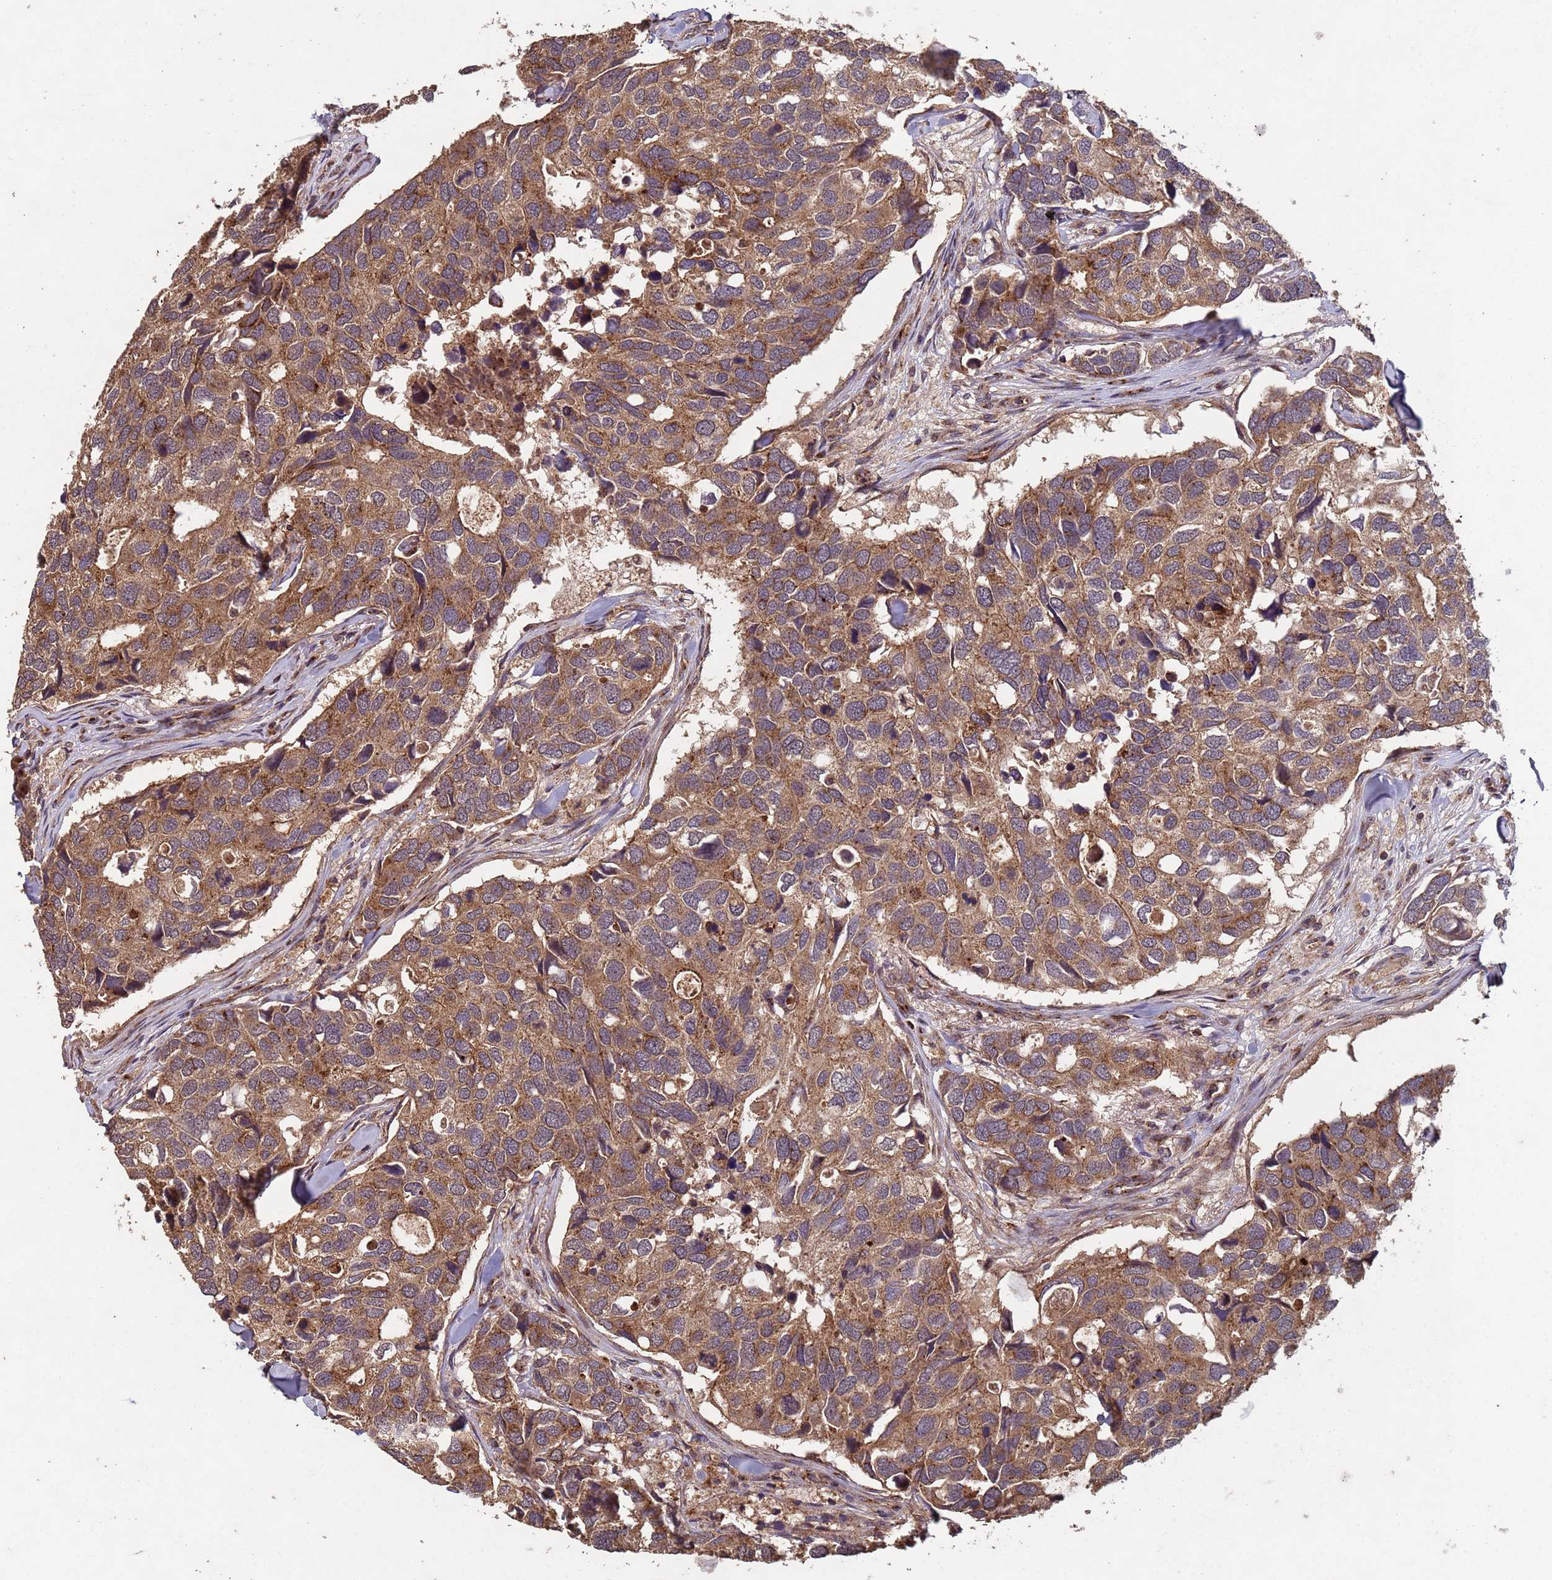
{"staining": {"intensity": "moderate", "quantity": ">75%", "location": "cytoplasmic/membranous"}, "tissue": "breast cancer", "cell_type": "Tumor cells", "image_type": "cancer", "snomed": [{"axis": "morphology", "description": "Duct carcinoma"}, {"axis": "topography", "description": "Breast"}], "caption": "Moderate cytoplasmic/membranous staining is seen in about >75% of tumor cells in intraductal carcinoma (breast). Using DAB (3,3'-diaminobenzidine) (brown) and hematoxylin (blue) stains, captured at high magnification using brightfield microscopy.", "gene": "FASTKD1", "patient": {"sex": "female", "age": 83}}